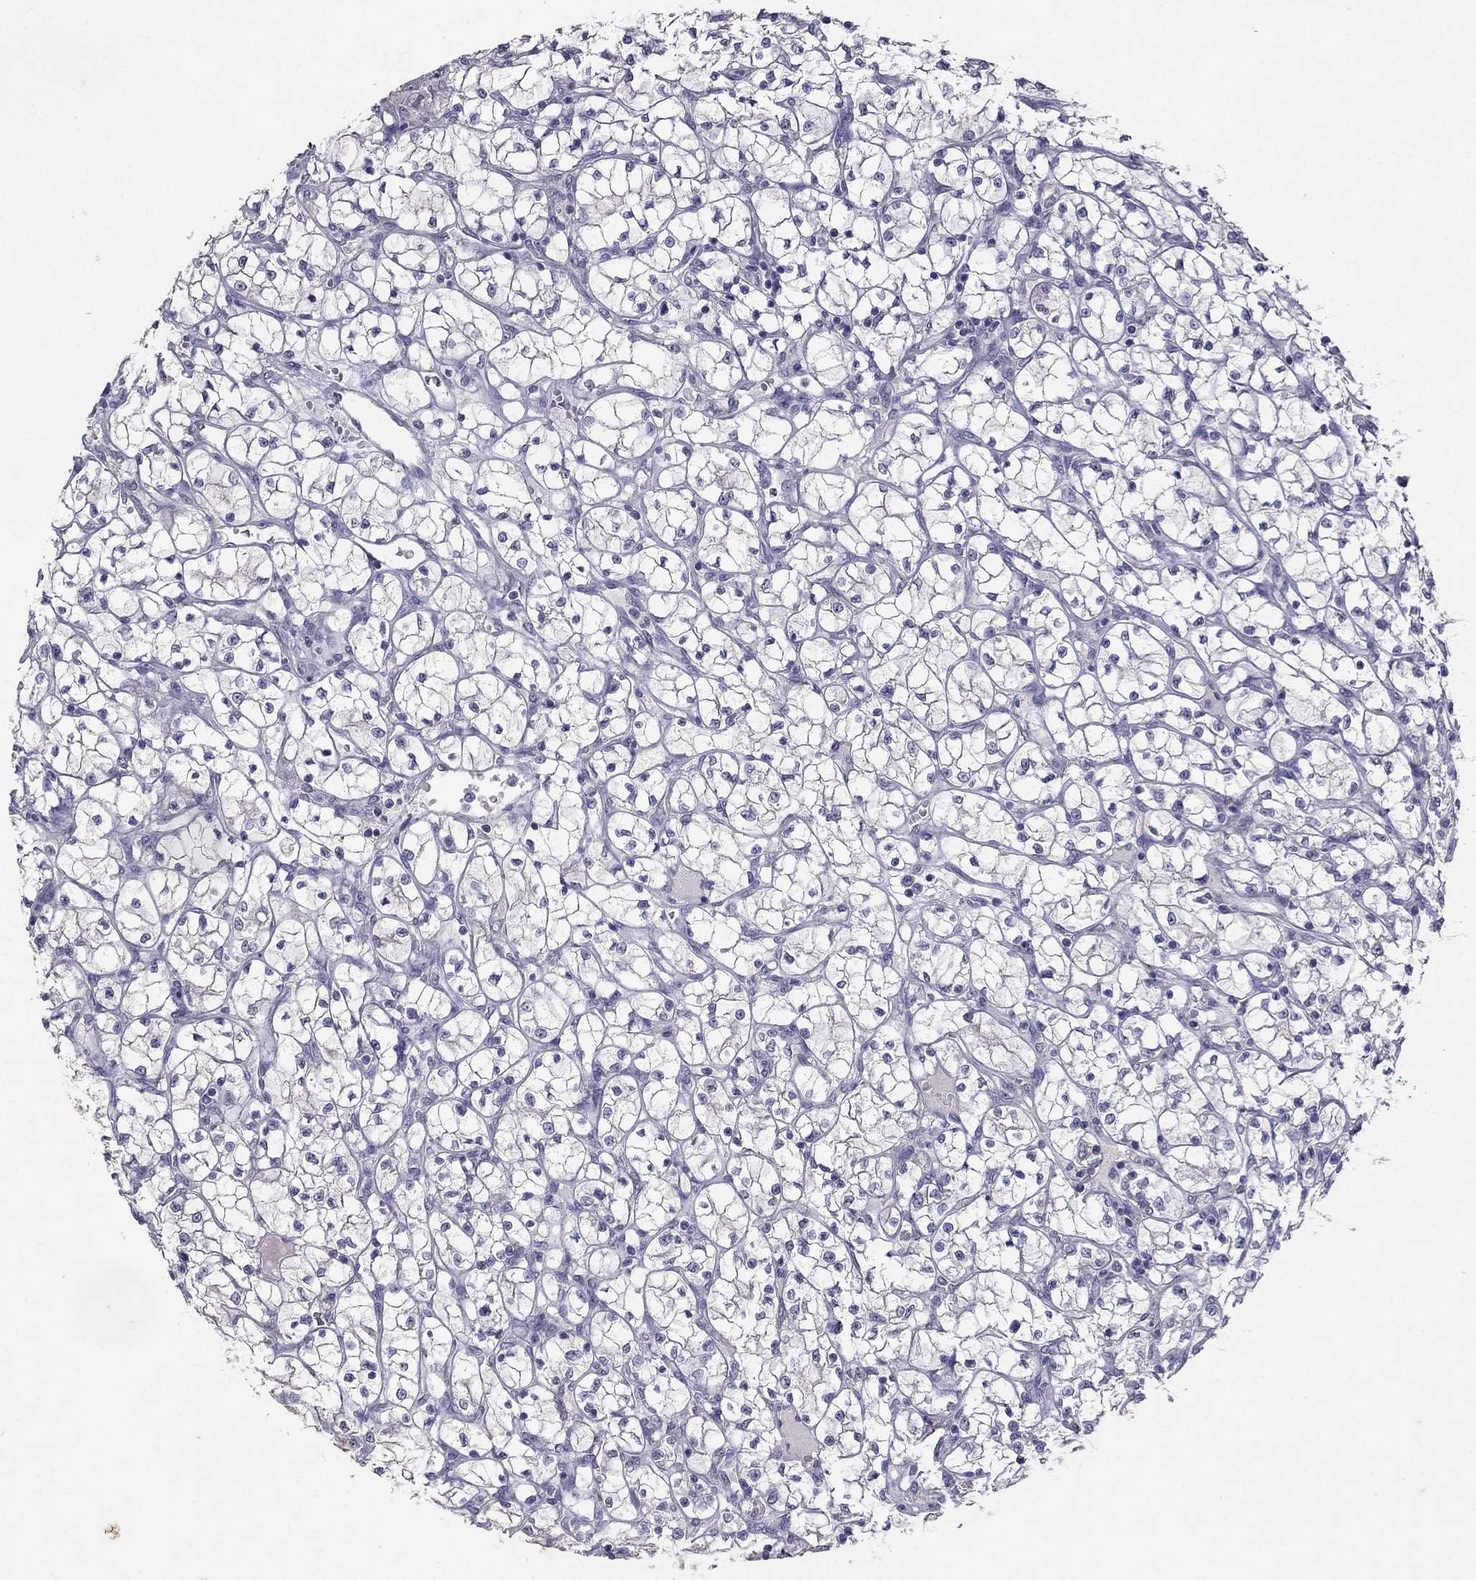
{"staining": {"intensity": "negative", "quantity": "none", "location": "none"}, "tissue": "renal cancer", "cell_type": "Tumor cells", "image_type": "cancer", "snomed": [{"axis": "morphology", "description": "Adenocarcinoma, NOS"}, {"axis": "topography", "description": "Kidney"}], "caption": "Tumor cells show no significant protein expression in renal cancer (adenocarcinoma). (Brightfield microscopy of DAB (3,3'-diaminobenzidine) IHC at high magnification).", "gene": "FST", "patient": {"sex": "female", "age": 64}}